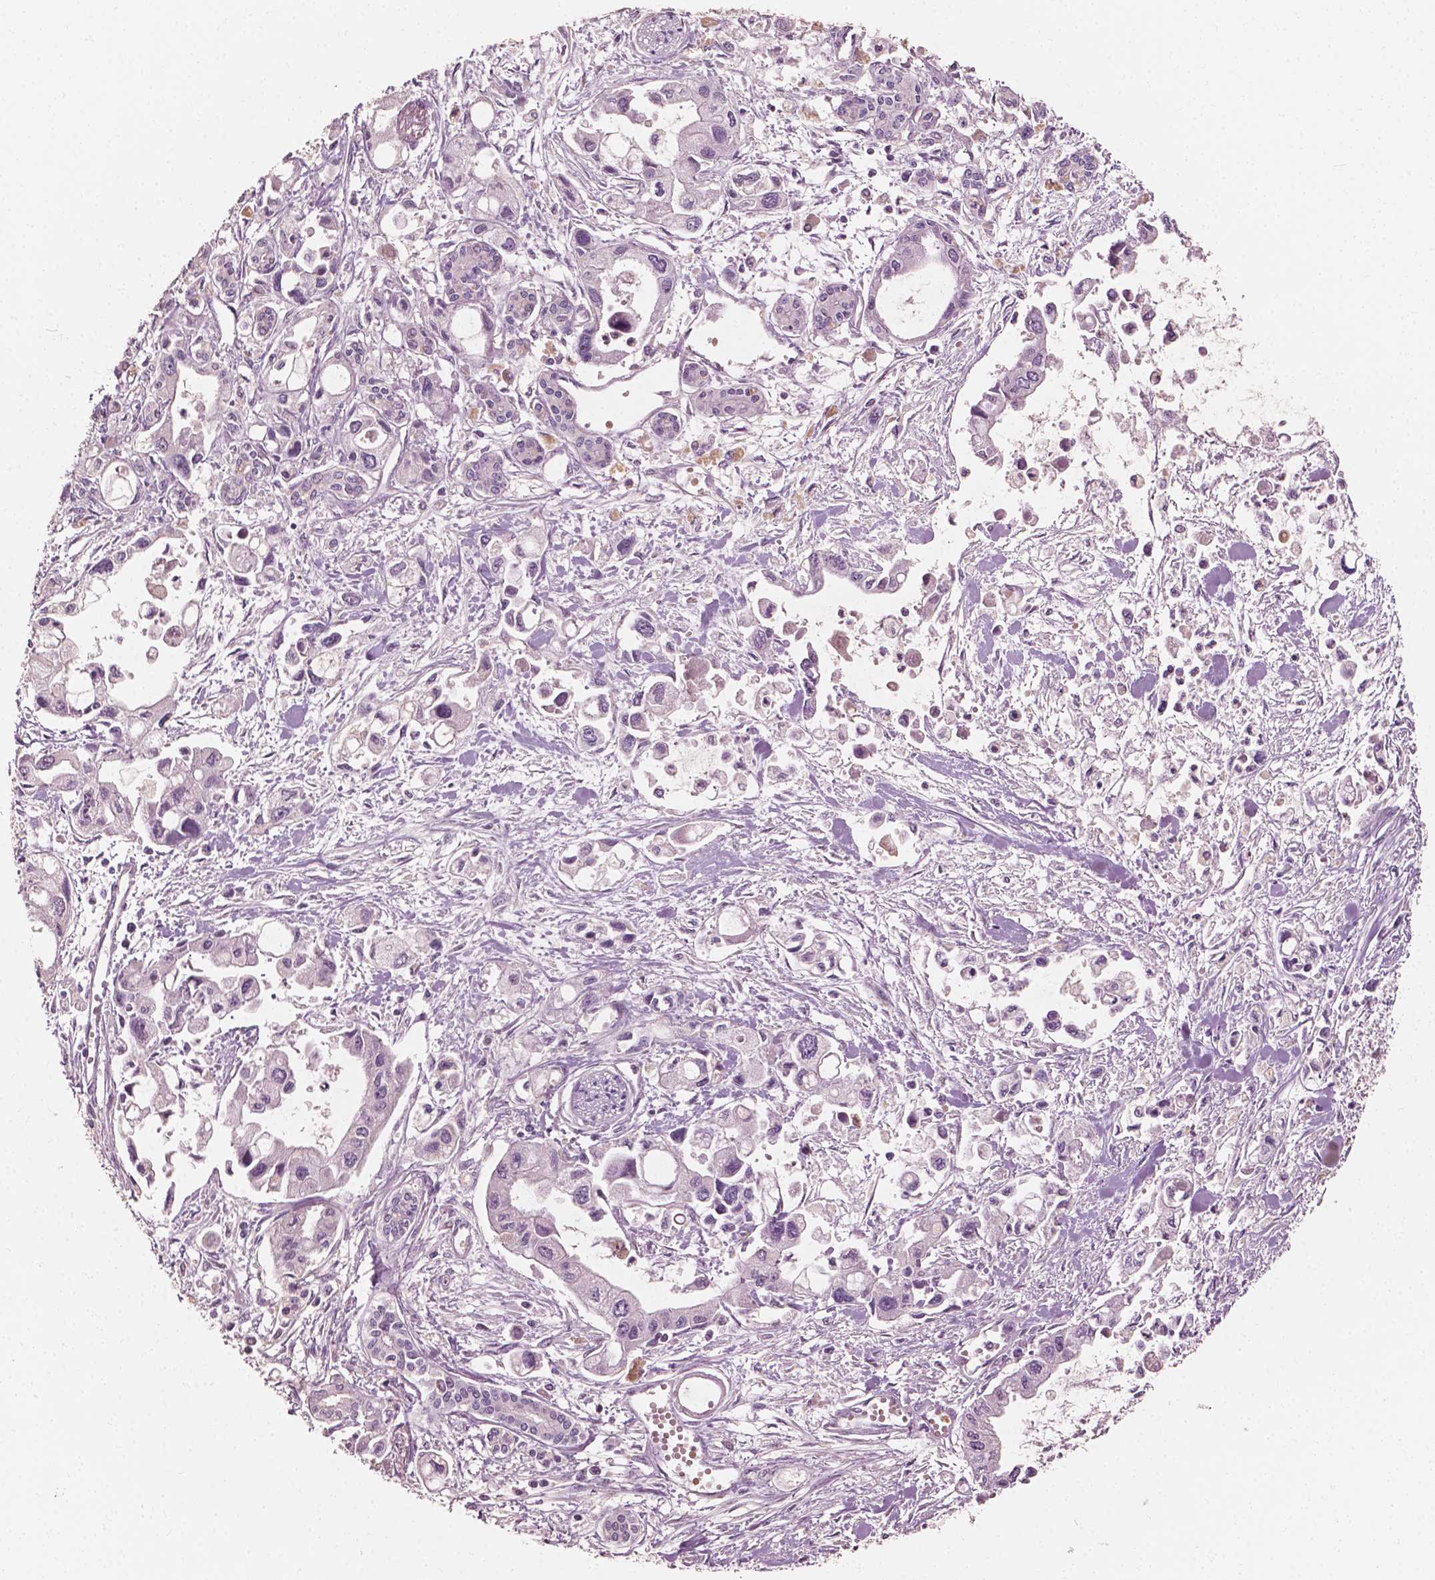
{"staining": {"intensity": "negative", "quantity": "none", "location": "none"}, "tissue": "pancreatic cancer", "cell_type": "Tumor cells", "image_type": "cancer", "snomed": [{"axis": "morphology", "description": "Adenocarcinoma, NOS"}, {"axis": "topography", "description": "Pancreas"}], "caption": "Immunohistochemistry histopathology image of neoplastic tissue: pancreatic cancer (adenocarcinoma) stained with DAB (3,3'-diaminobenzidine) exhibits no significant protein staining in tumor cells.", "gene": "APOA4", "patient": {"sex": "female", "age": 61}}